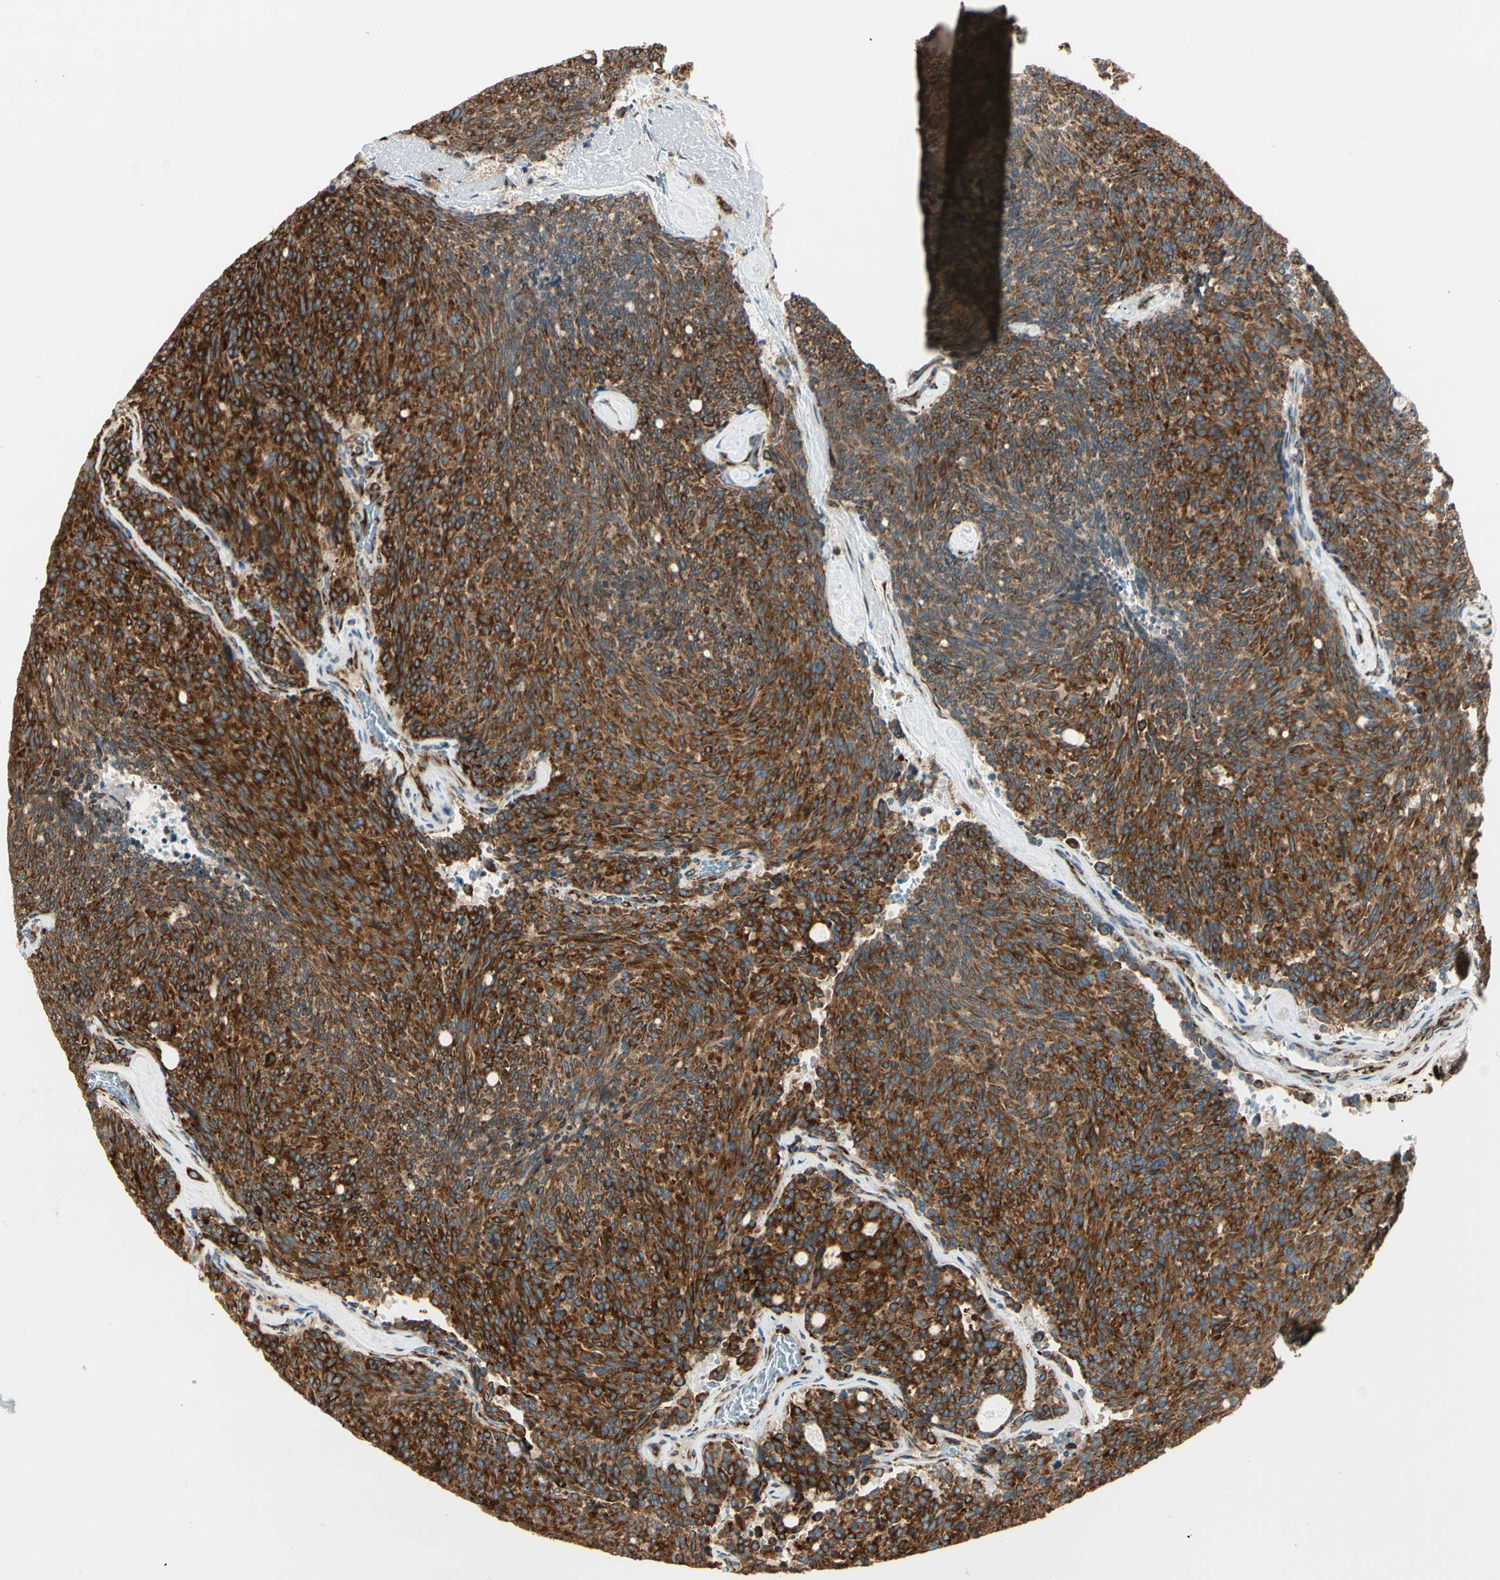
{"staining": {"intensity": "strong", "quantity": ">75%", "location": "cytoplasmic/membranous"}, "tissue": "carcinoid", "cell_type": "Tumor cells", "image_type": "cancer", "snomed": [{"axis": "morphology", "description": "Carcinoid, malignant, NOS"}, {"axis": "topography", "description": "Pancreas"}], "caption": "The photomicrograph displays immunohistochemical staining of carcinoid. There is strong cytoplasmic/membranous staining is present in approximately >75% of tumor cells. (IHC, brightfield microscopy, high magnification).", "gene": "RRBP1", "patient": {"sex": "female", "age": 54}}